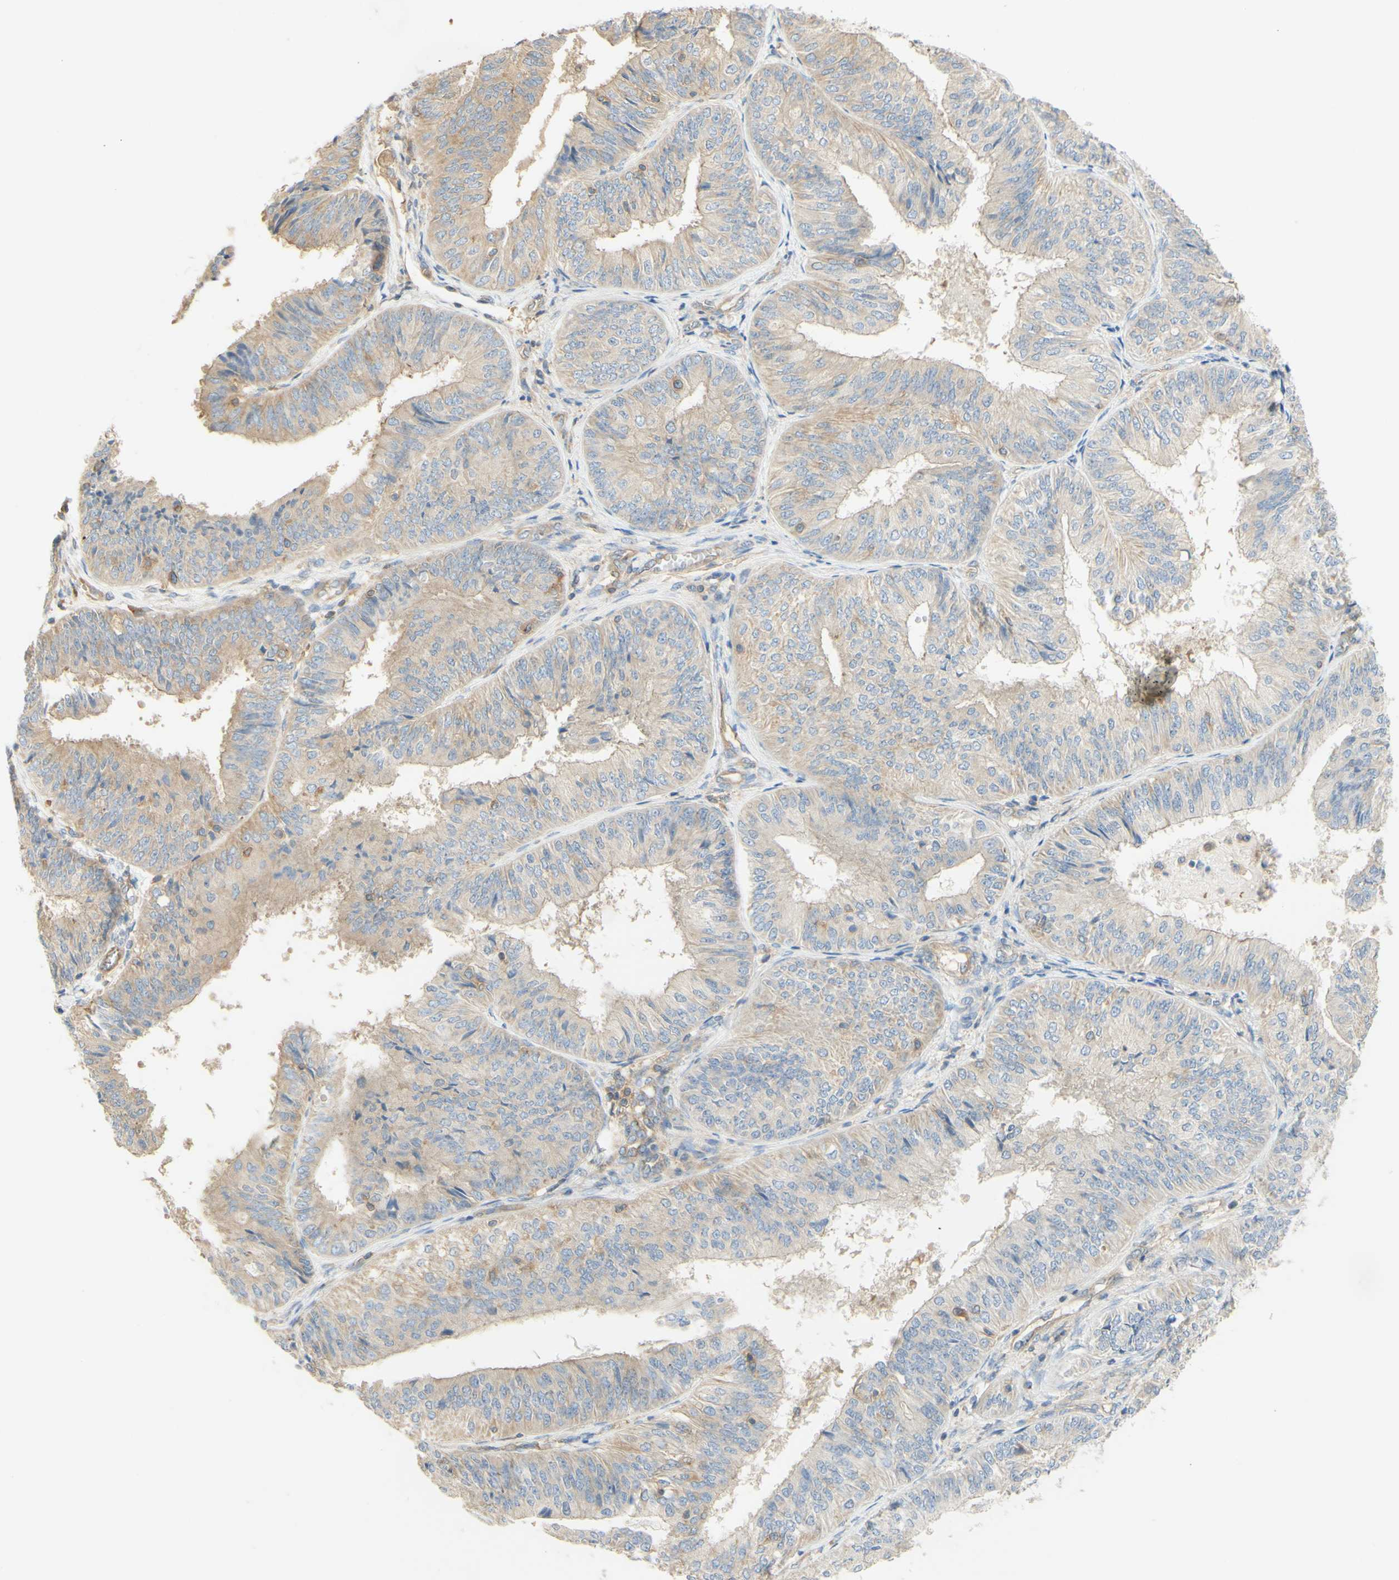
{"staining": {"intensity": "weak", "quantity": "25%-75%", "location": "cytoplasmic/membranous"}, "tissue": "endometrial cancer", "cell_type": "Tumor cells", "image_type": "cancer", "snomed": [{"axis": "morphology", "description": "Adenocarcinoma, NOS"}, {"axis": "topography", "description": "Endometrium"}], "caption": "Human endometrial adenocarcinoma stained for a protein (brown) reveals weak cytoplasmic/membranous positive staining in about 25%-75% of tumor cells.", "gene": "IKBKG", "patient": {"sex": "female", "age": 58}}